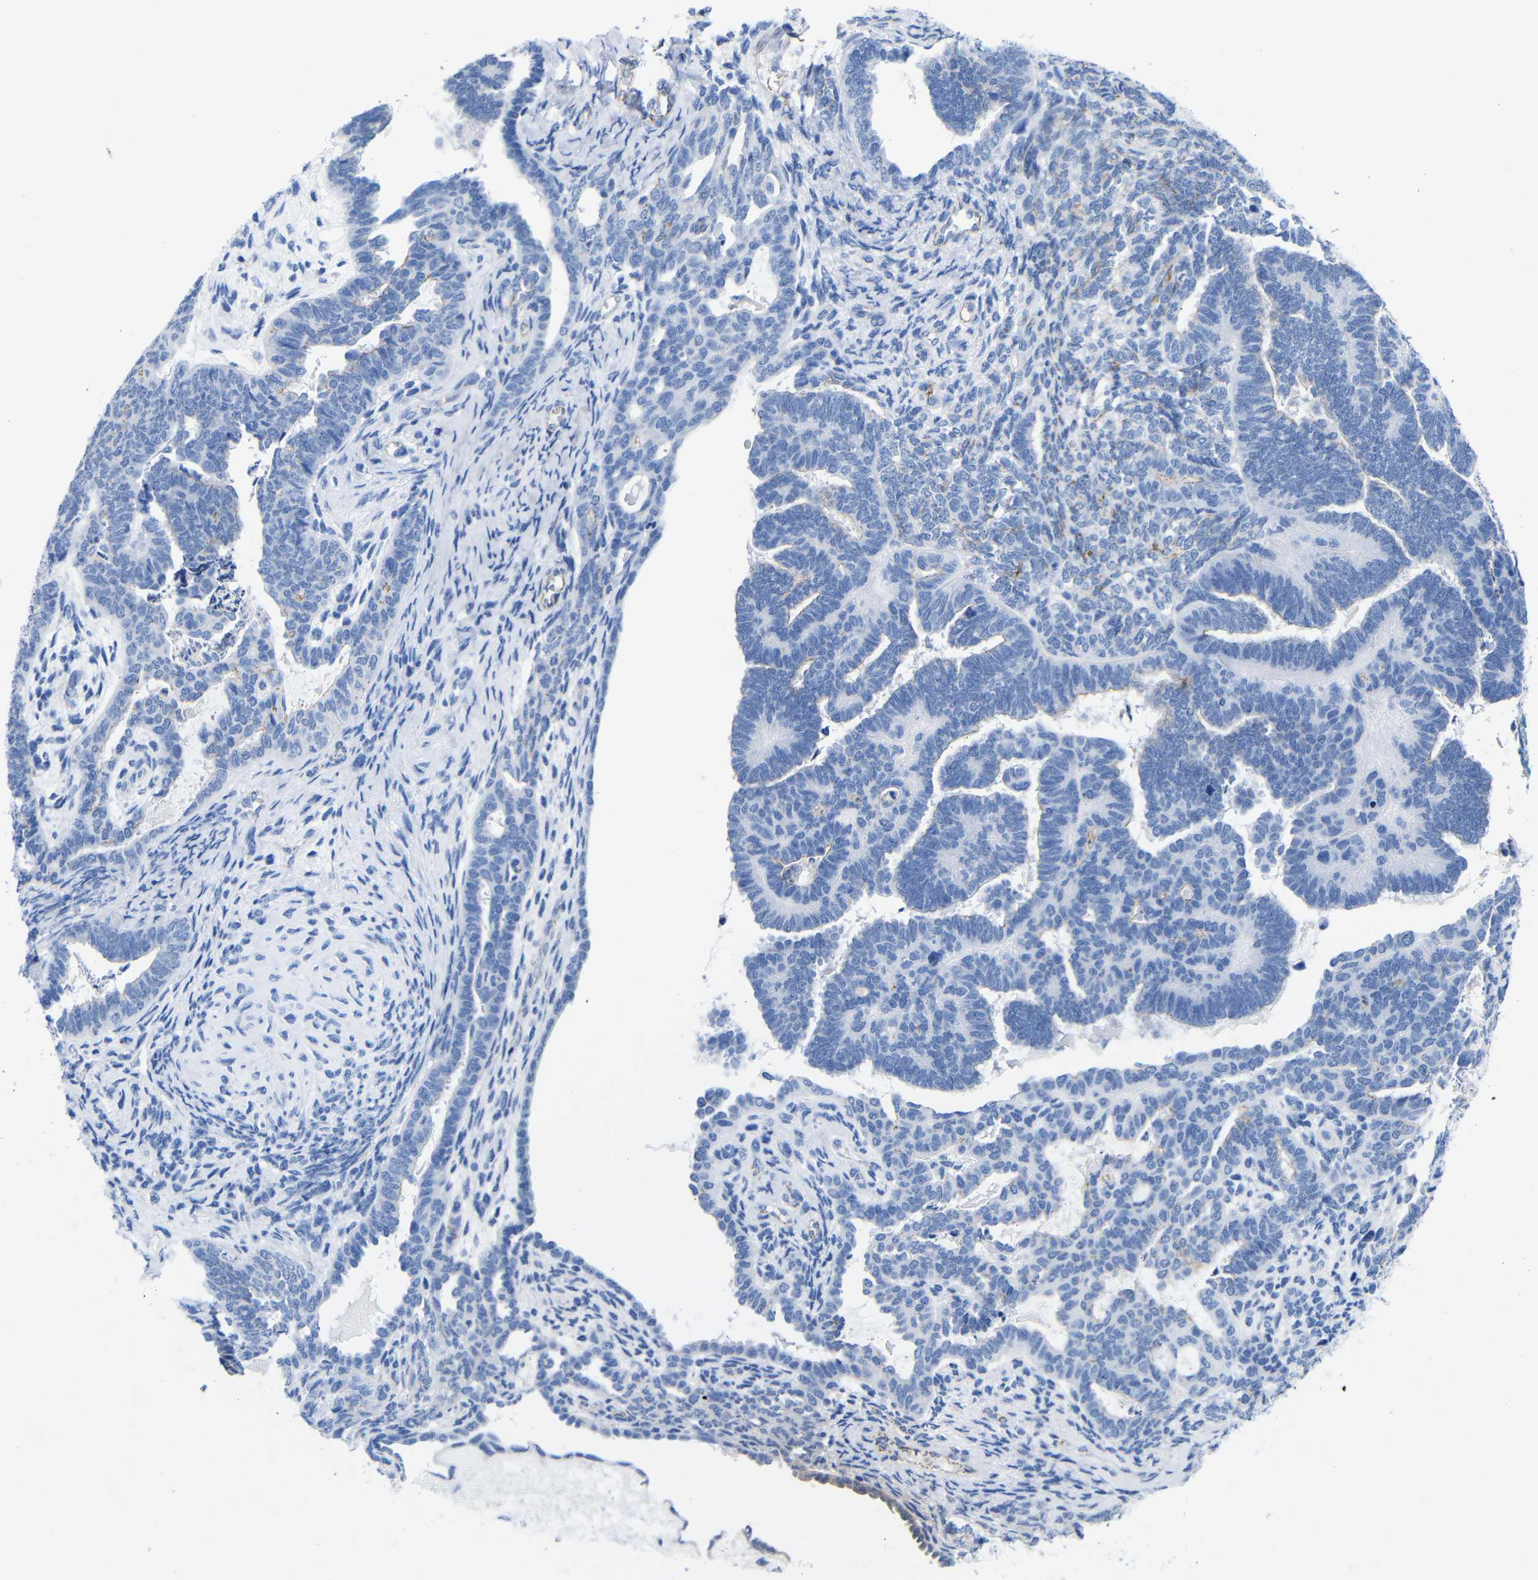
{"staining": {"intensity": "negative", "quantity": "none", "location": "none"}, "tissue": "endometrial cancer", "cell_type": "Tumor cells", "image_type": "cancer", "snomed": [{"axis": "morphology", "description": "Neoplasm, malignant, NOS"}, {"axis": "topography", "description": "Endometrium"}], "caption": "This micrograph is of malignant neoplasm (endometrial) stained with IHC to label a protein in brown with the nuclei are counter-stained blue. There is no positivity in tumor cells. Nuclei are stained in blue.", "gene": "CGNL1", "patient": {"sex": "female", "age": 74}}